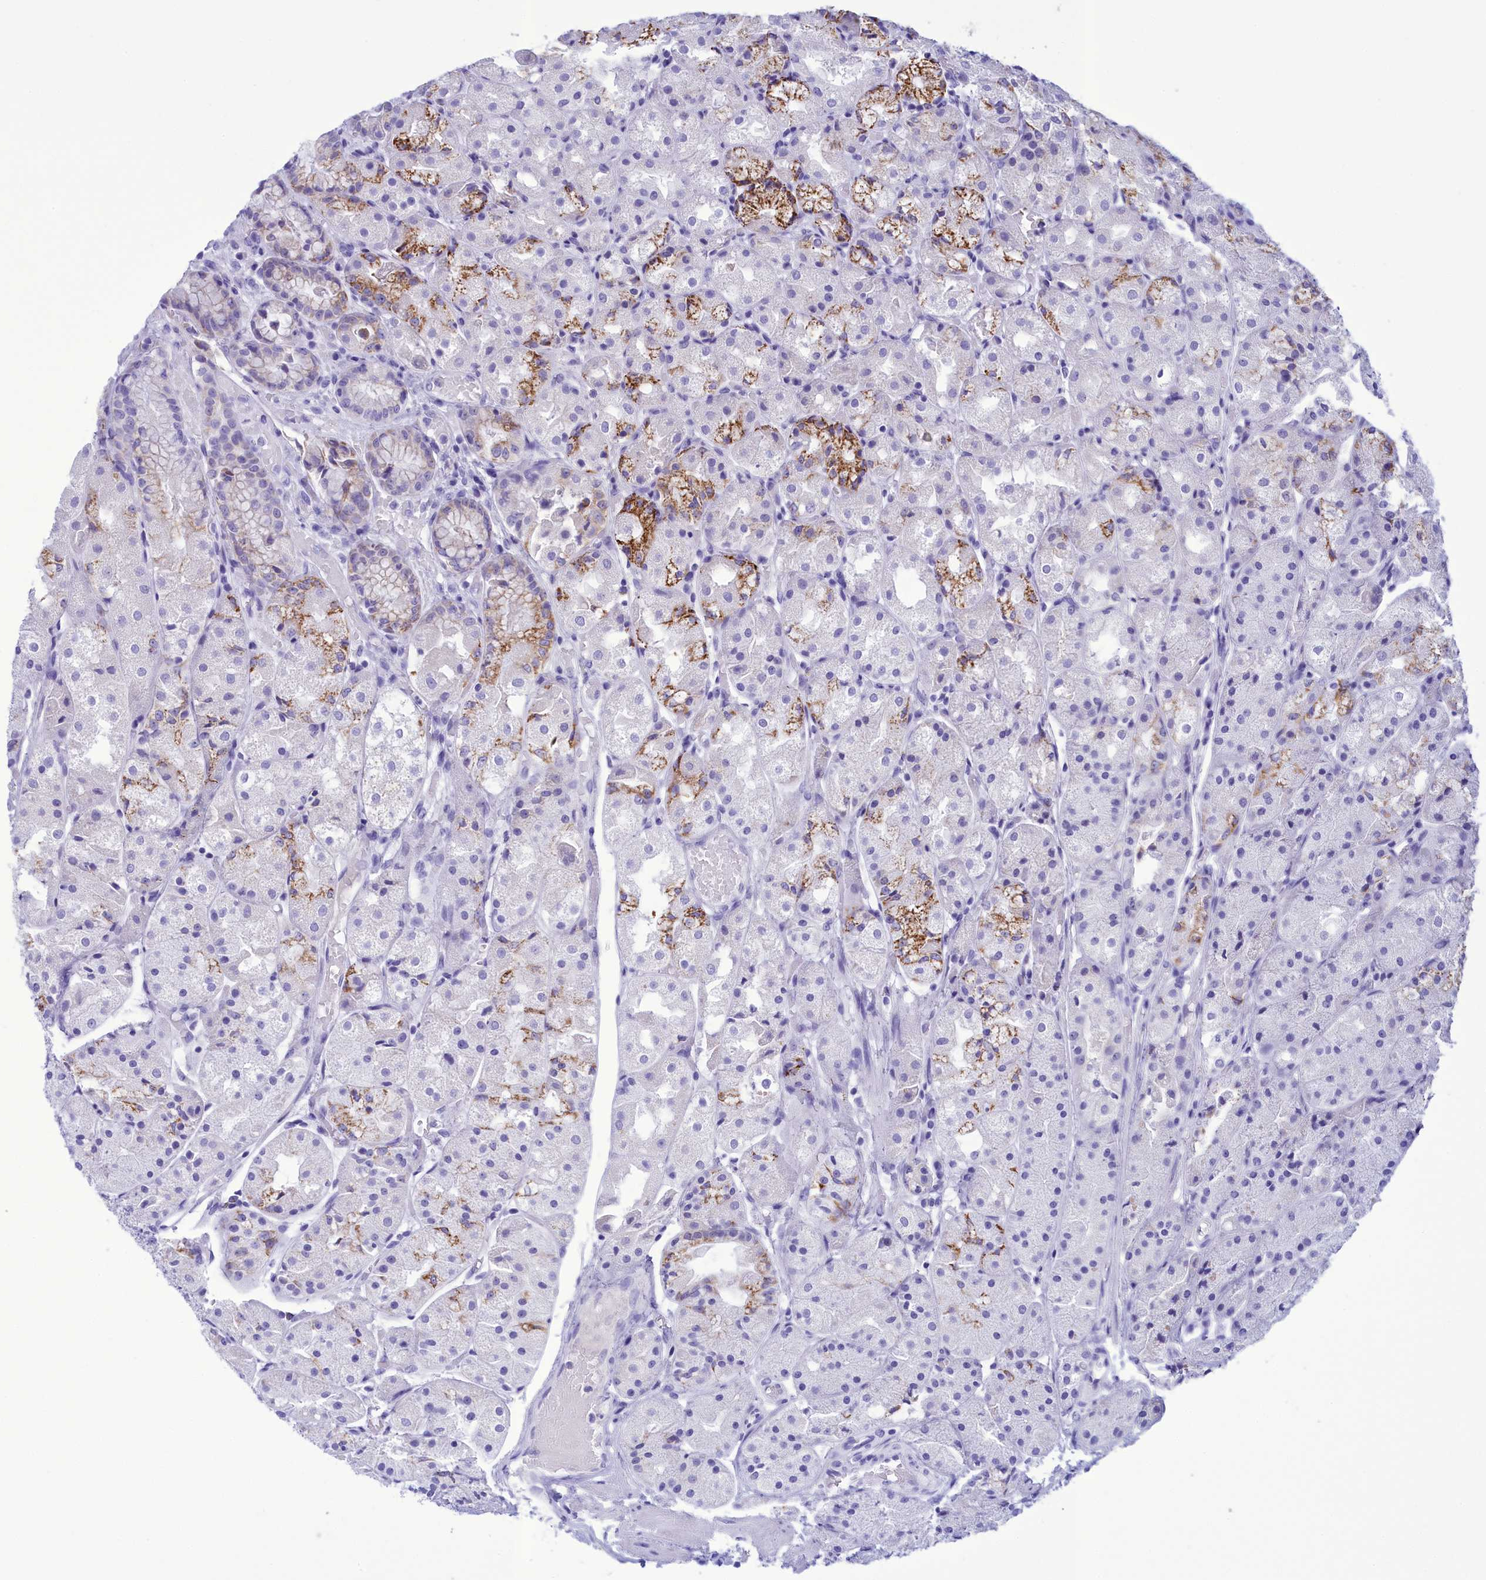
{"staining": {"intensity": "moderate", "quantity": "<25%", "location": "cytoplasmic/membranous"}, "tissue": "stomach", "cell_type": "Glandular cells", "image_type": "normal", "snomed": [{"axis": "morphology", "description": "Normal tissue, NOS"}, {"axis": "topography", "description": "Stomach, upper"}], "caption": "Immunohistochemical staining of unremarkable stomach reveals moderate cytoplasmic/membranous protein staining in about <25% of glandular cells. Ihc stains the protein in brown and the nuclei are stained blue.", "gene": "BRI3", "patient": {"sex": "male", "age": 72}}